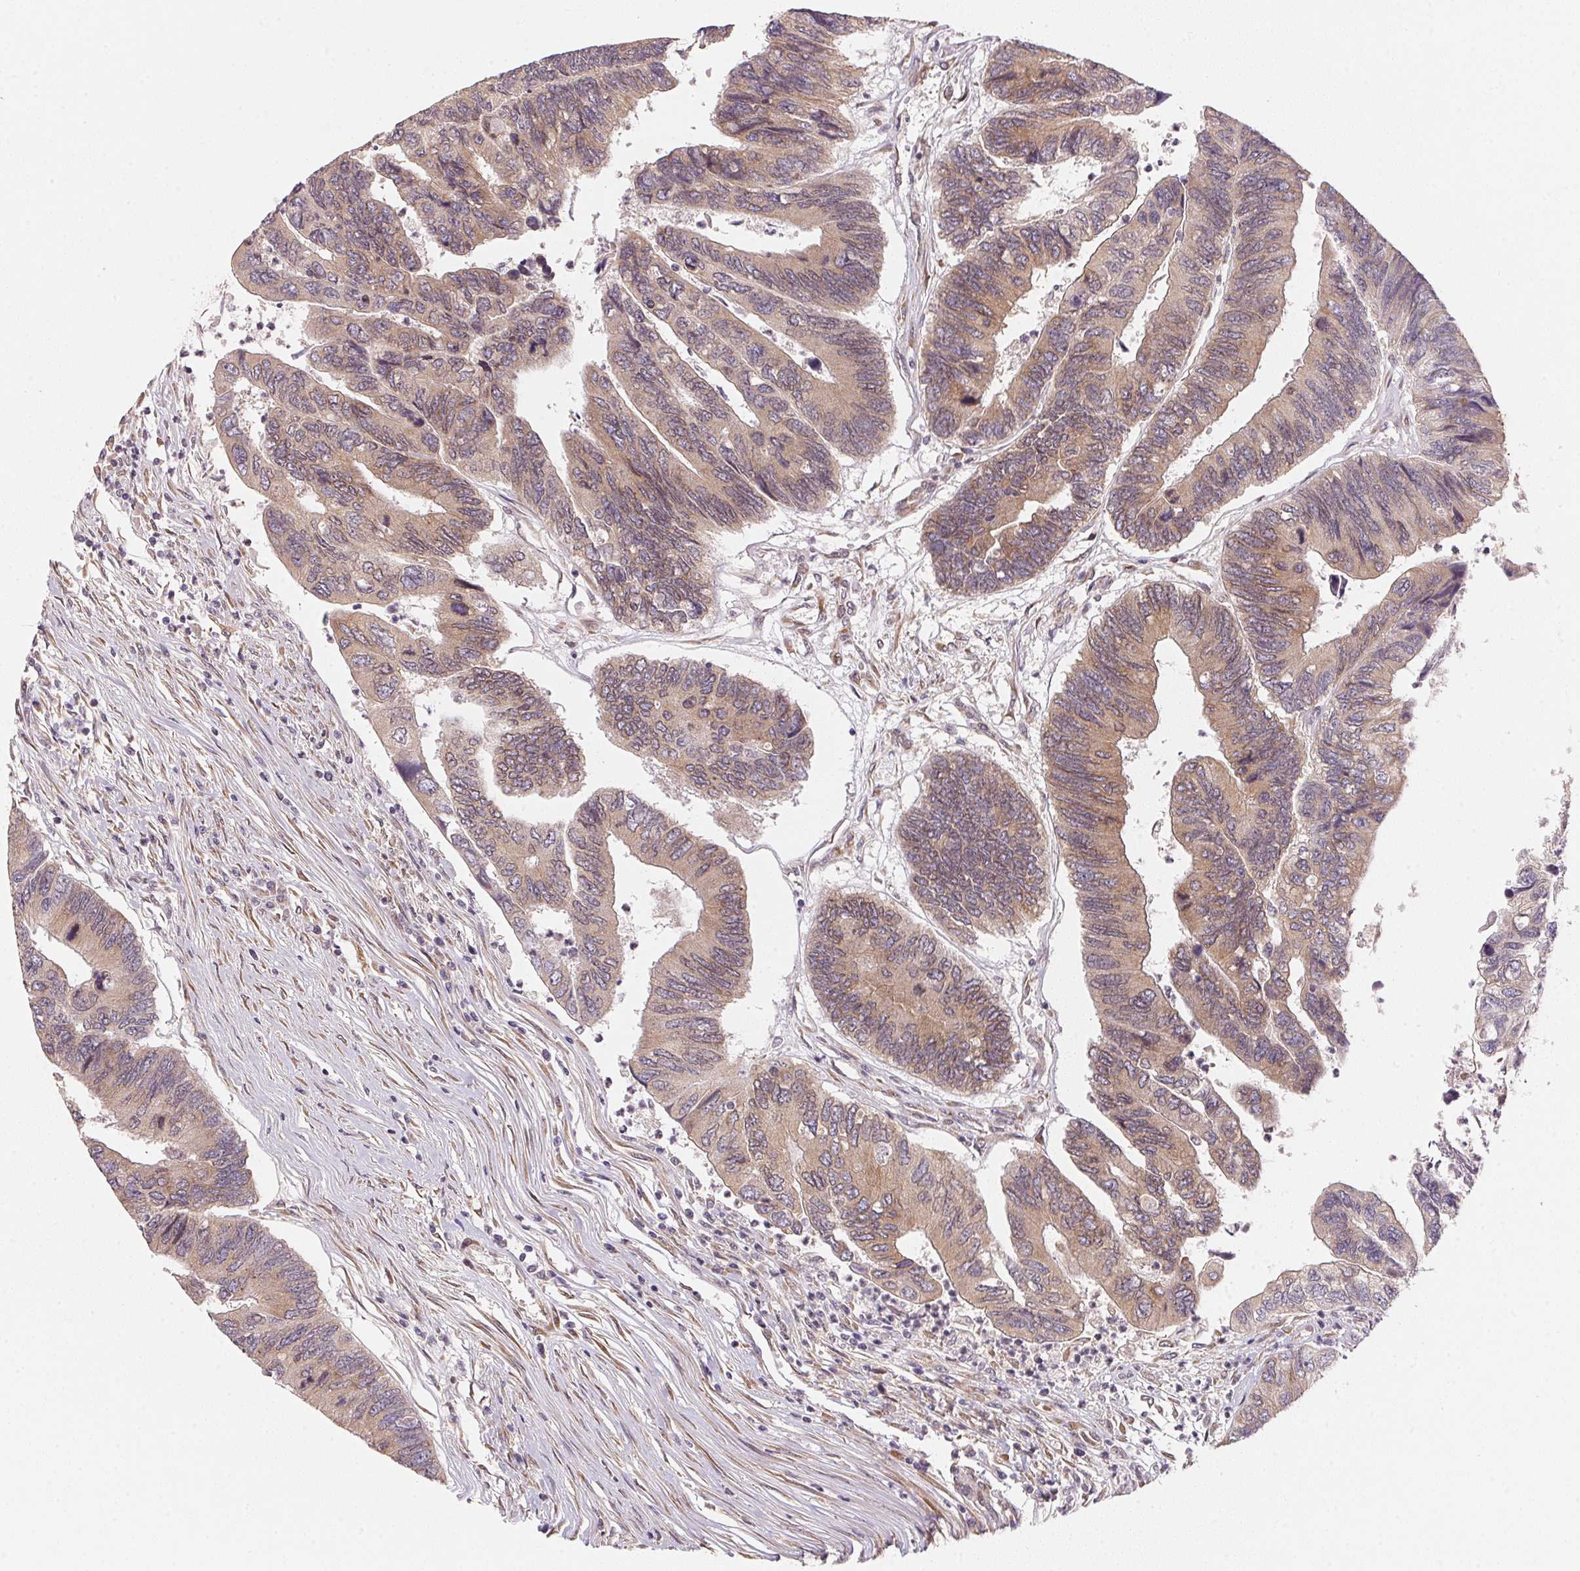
{"staining": {"intensity": "weak", "quantity": ">75%", "location": "cytoplasmic/membranous"}, "tissue": "colorectal cancer", "cell_type": "Tumor cells", "image_type": "cancer", "snomed": [{"axis": "morphology", "description": "Adenocarcinoma, NOS"}, {"axis": "topography", "description": "Colon"}], "caption": "An immunohistochemistry photomicrograph of neoplastic tissue is shown. Protein staining in brown highlights weak cytoplasmic/membranous positivity in colorectal adenocarcinoma within tumor cells. (brown staining indicates protein expression, while blue staining denotes nuclei).", "gene": "EI24", "patient": {"sex": "female", "age": 67}}